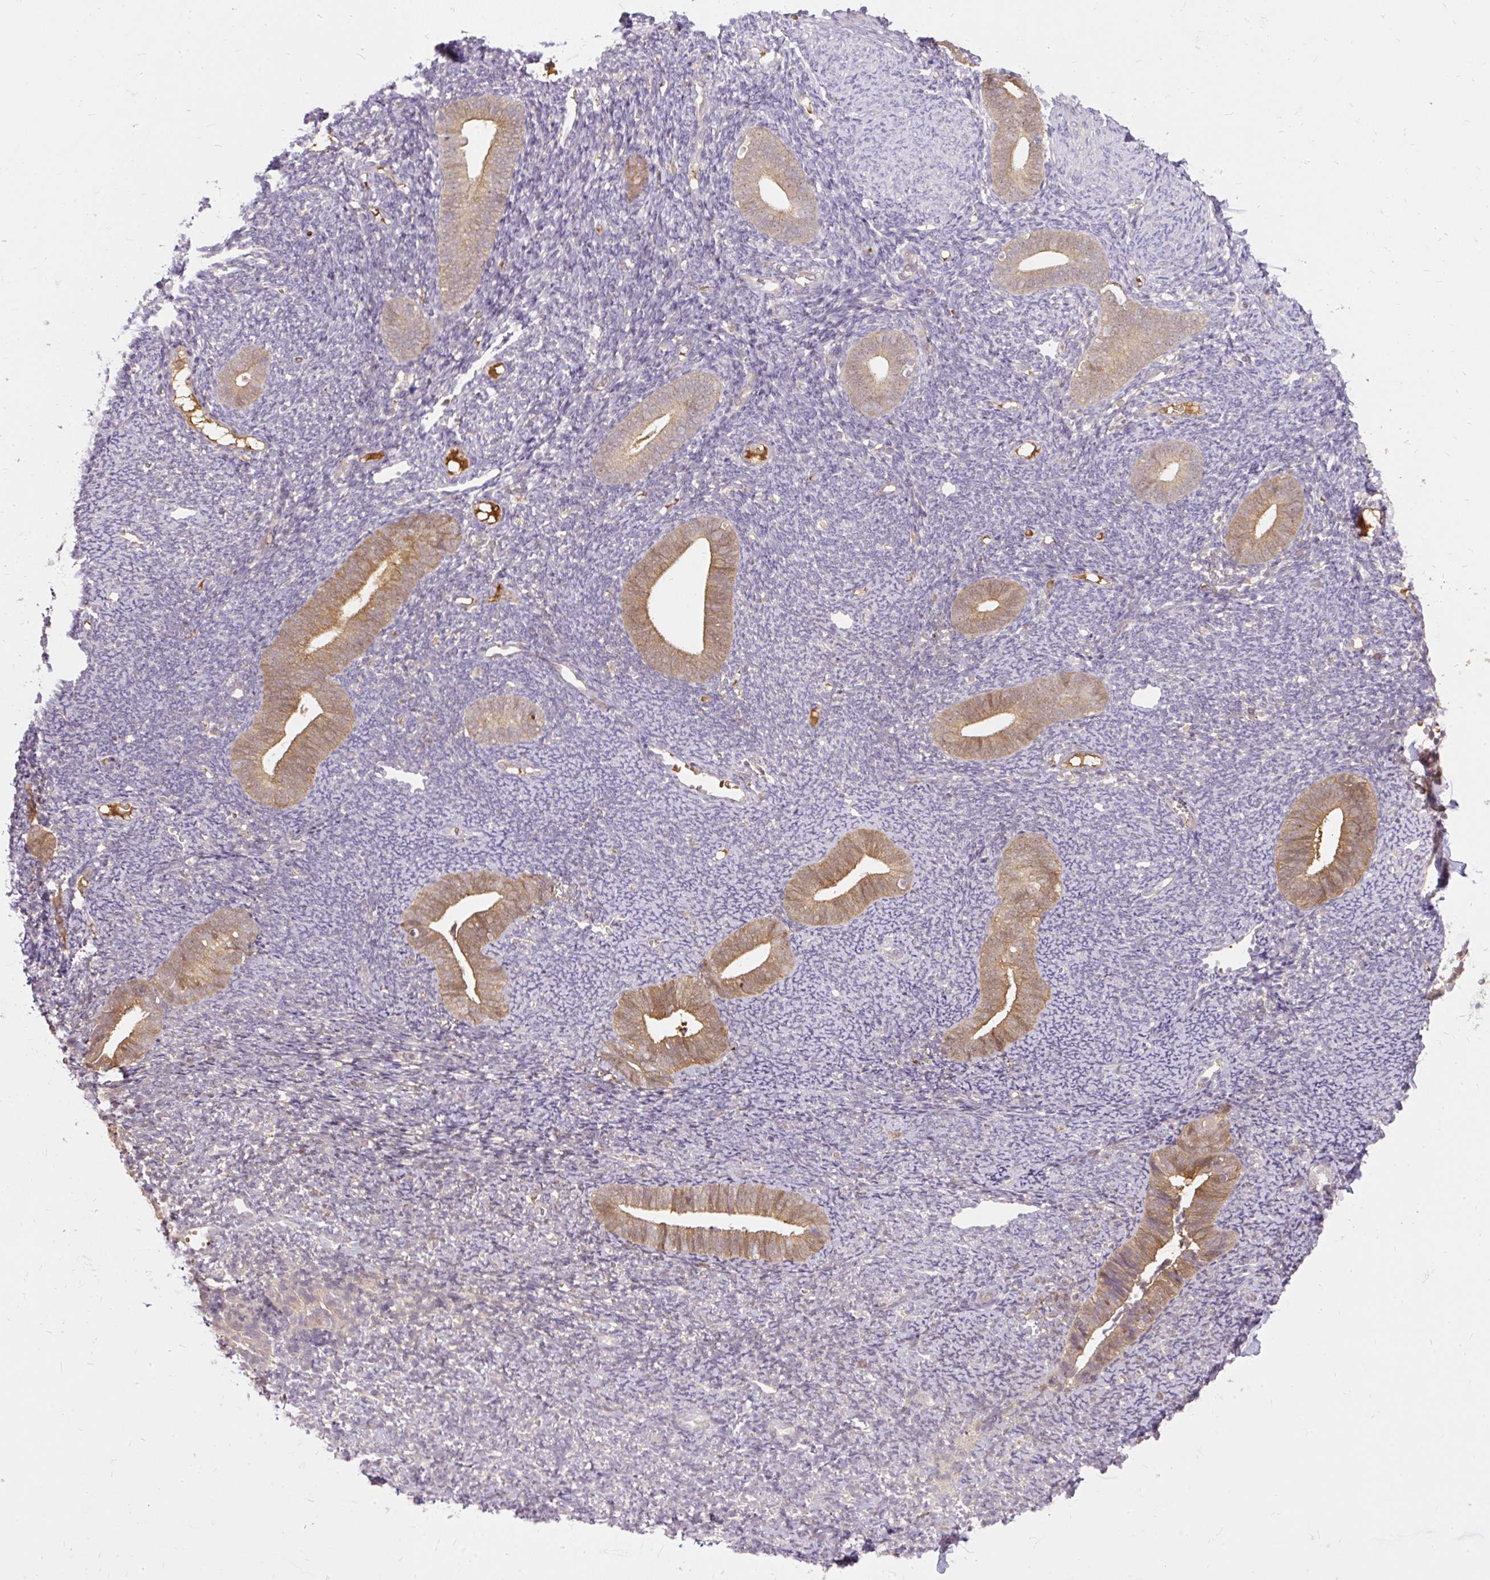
{"staining": {"intensity": "negative", "quantity": "none", "location": "none"}, "tissue": "endometrium", "cell_type": "Cells in endometrial stroma", "image_type": "normal", "snomed": [{"axis": "morphology", "description": "Normal tissue, NOS"}, {"axis": "topography", "description": "Endometrium"}], "caption": "A micrograph of endometrium stained for a protein exhibits no brown staining in cells in endometrial stroma. (DAB (3,3'-diaminobenzidine) immunohistochemistry (IHC) with hematoxylin counter stain).", "gene": "AP5S1", "patient": {"sex": "female", "age": 39}}